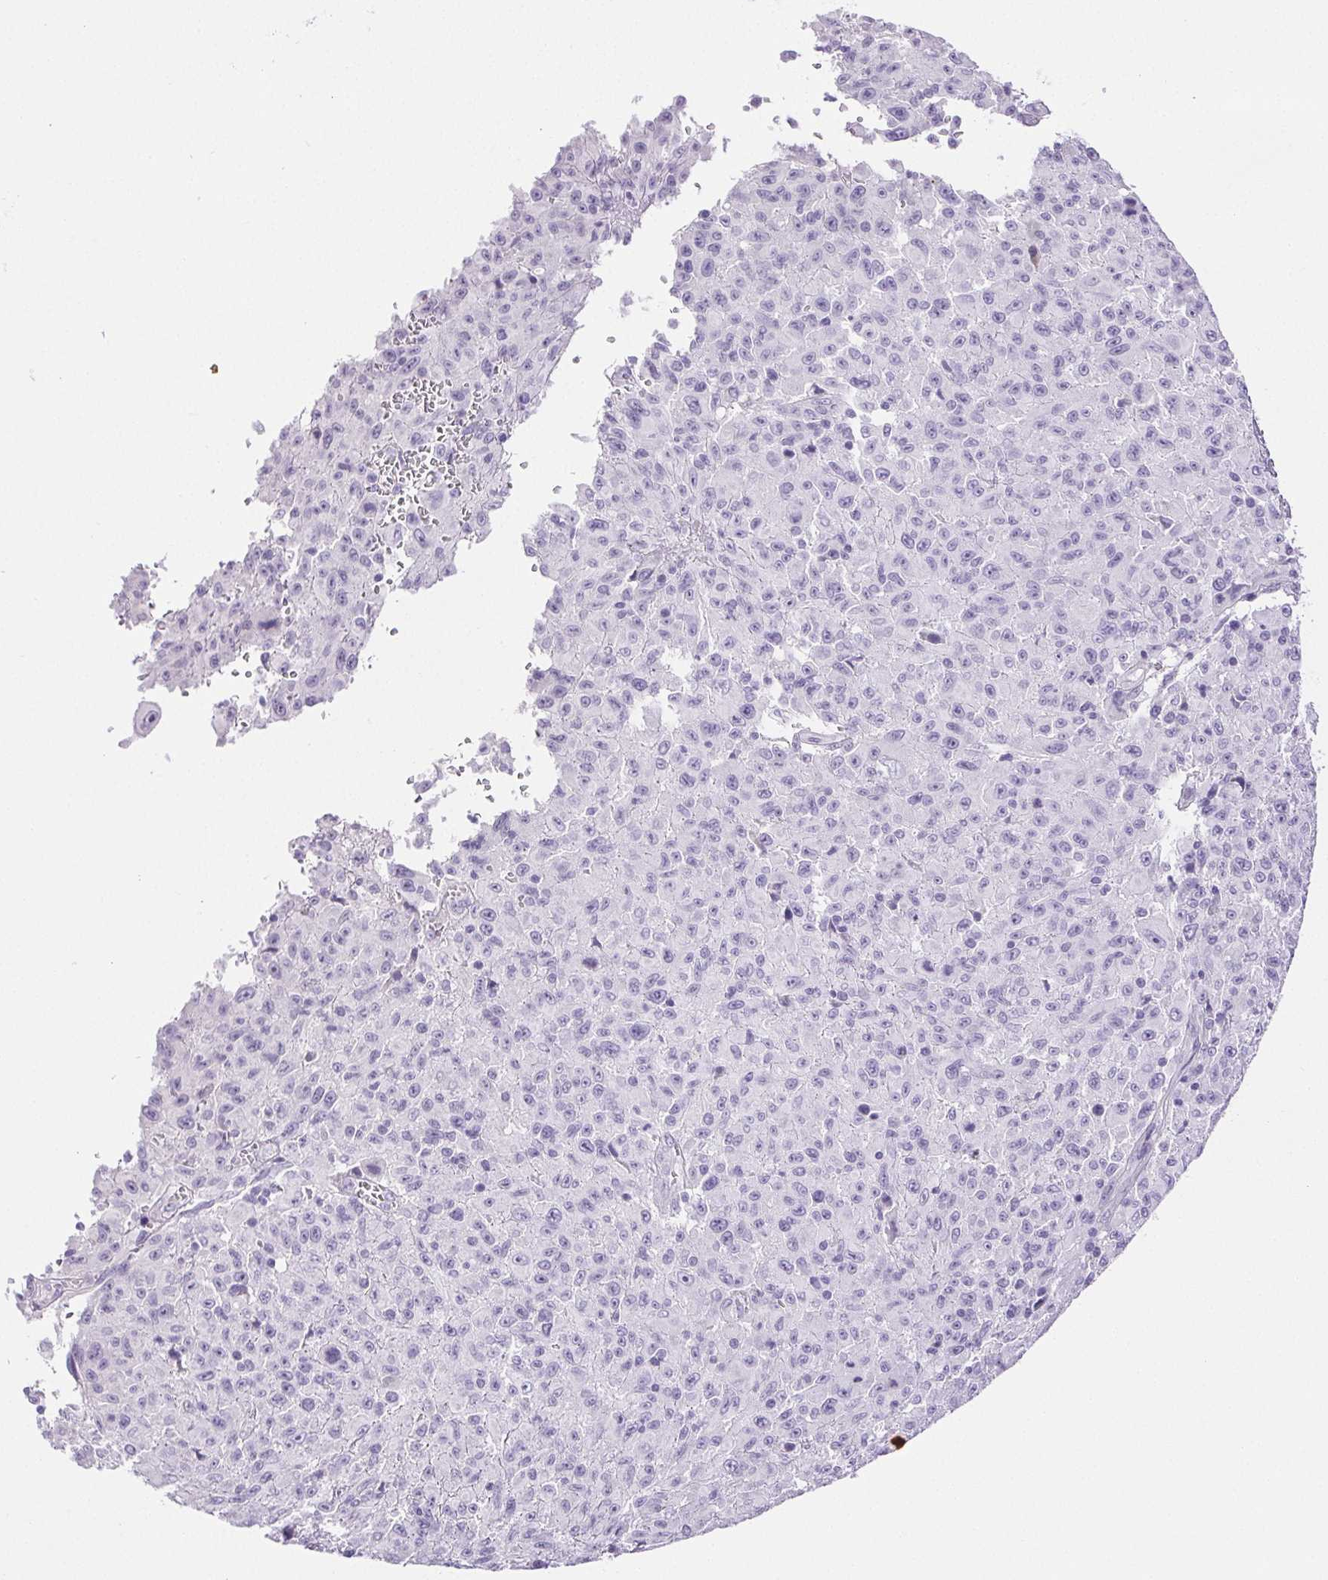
{"staining": {"intensity": "negative", "quantity": "none", "location": "none"}, "tissue": "melanoma", "cell_type": "Tumor cells", "image_type": "cancer", "snomed": [{"axis": "morphology", "description": "Malignant melanoma, NOS"}, {"axis": "topography", "description": "Skin"}], "caption": "DAB (3,3'-diaminobenzidine) immunohistochemical staining of melanoma reveals no significant positivity in tumor cells. Brightfield microscopy of immunohistochemistry stained with DAB (3,3'-diaminobenzidine) (brown) and hematoxylin (blue), captured at high magnification.", "gene": "PAPPA2", "patient": {"sex": "male", "age": 46}}